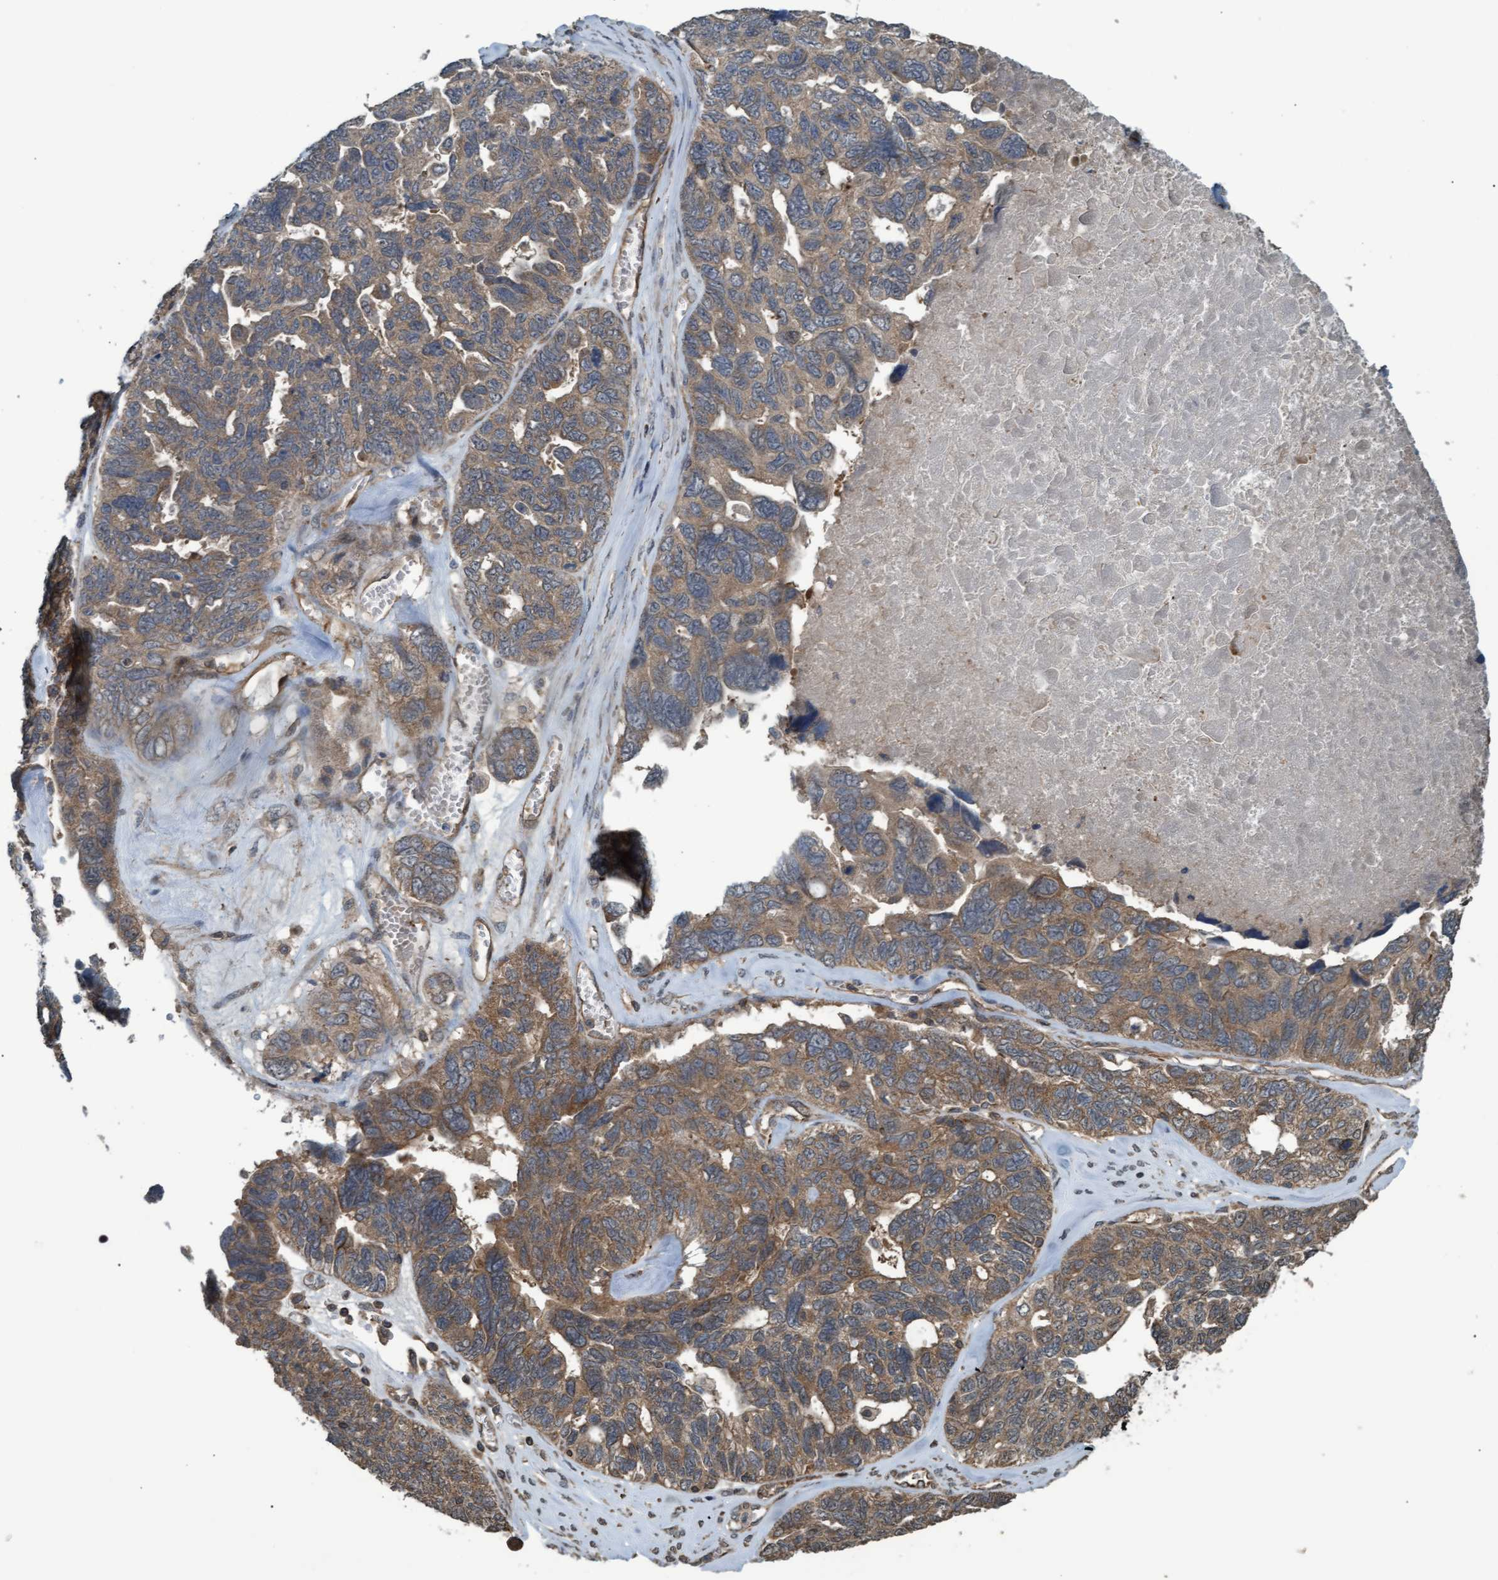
{"staining": {"intensity": "moderate", "quantity": ">75%", "location": "cytoplasmic/membranous"}, "tissue": "ovarian cancer", "cell_type": "Tumor cells", "image_type": "cancer", "snomed": [{"axis": "morphology", "description": "Cystadenocarcinoma, serous, NOS"}, {"axis": "topography", "description": "Ovary"}], "caption": "IHC photomicrograph of neoplastic tissue: human ovarian cancer stained using IHC shows medium levels of moderate protein expression localized specifically in the cytoplasmic/membranous of tumor cells, appearing as a cytoplasmic/membranous brown color.", "gene": "GGT6", "patient": {"sex": "female", "age": 79}}